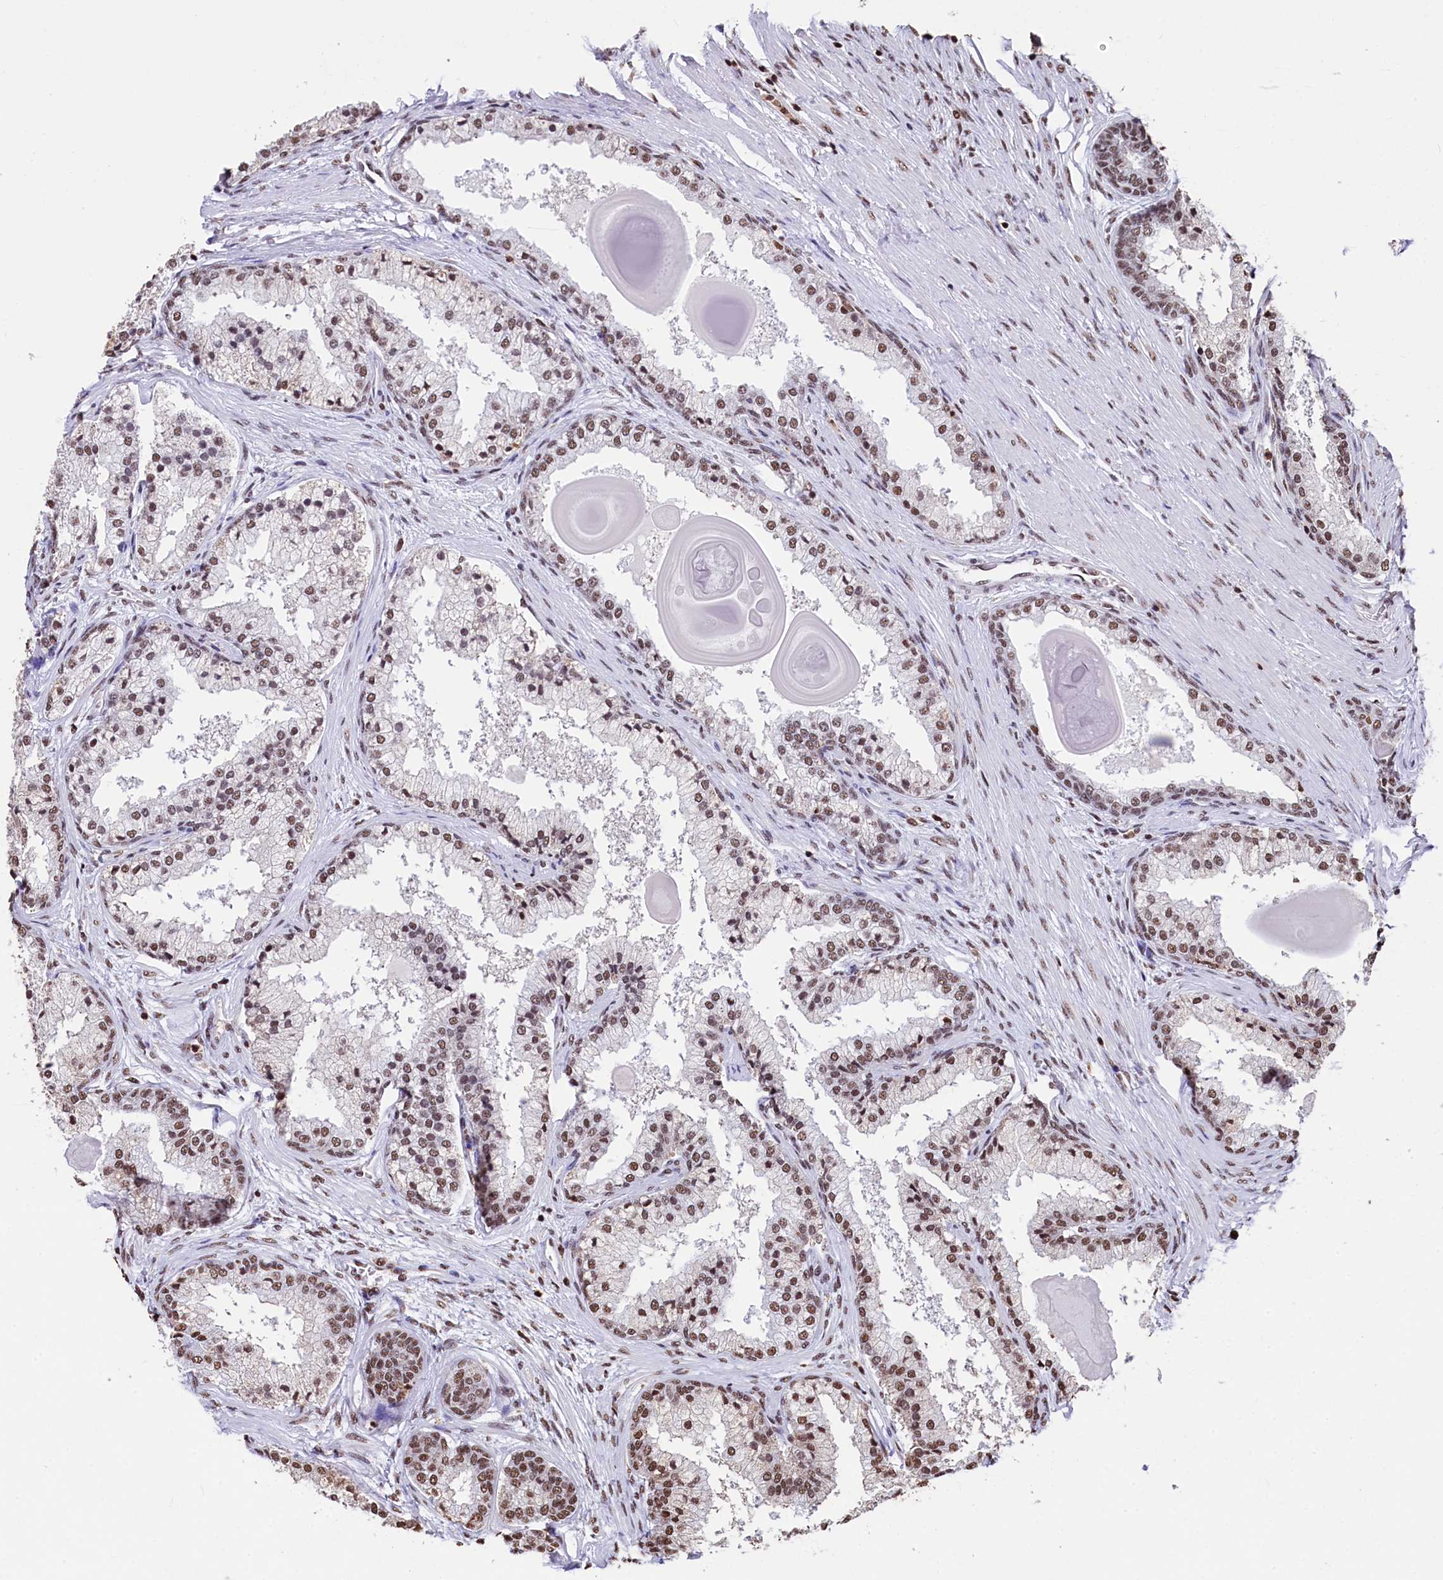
{"staining": {"intensity": "moderate", "quantity": ">75%", "location": "nuclear"}, "tissue": "prostate cancer", "cell_type": "Tumor cells", "image_type": "cancer", "snomed": [{"axis": "morphology", "description": "Adenocarcinoma, Low grade"}, {"axis": "topography", "description": "Prostate"}], "caption": "There is medium levels of moderate nuclear staining in tumor cells of prostate cancer (low-grade adenocarcinoma), as demonstrated by immunohistochemical staining (brown color).", "gene": "SNRPD2", "patient": {"sex": "male", "age": 59}}